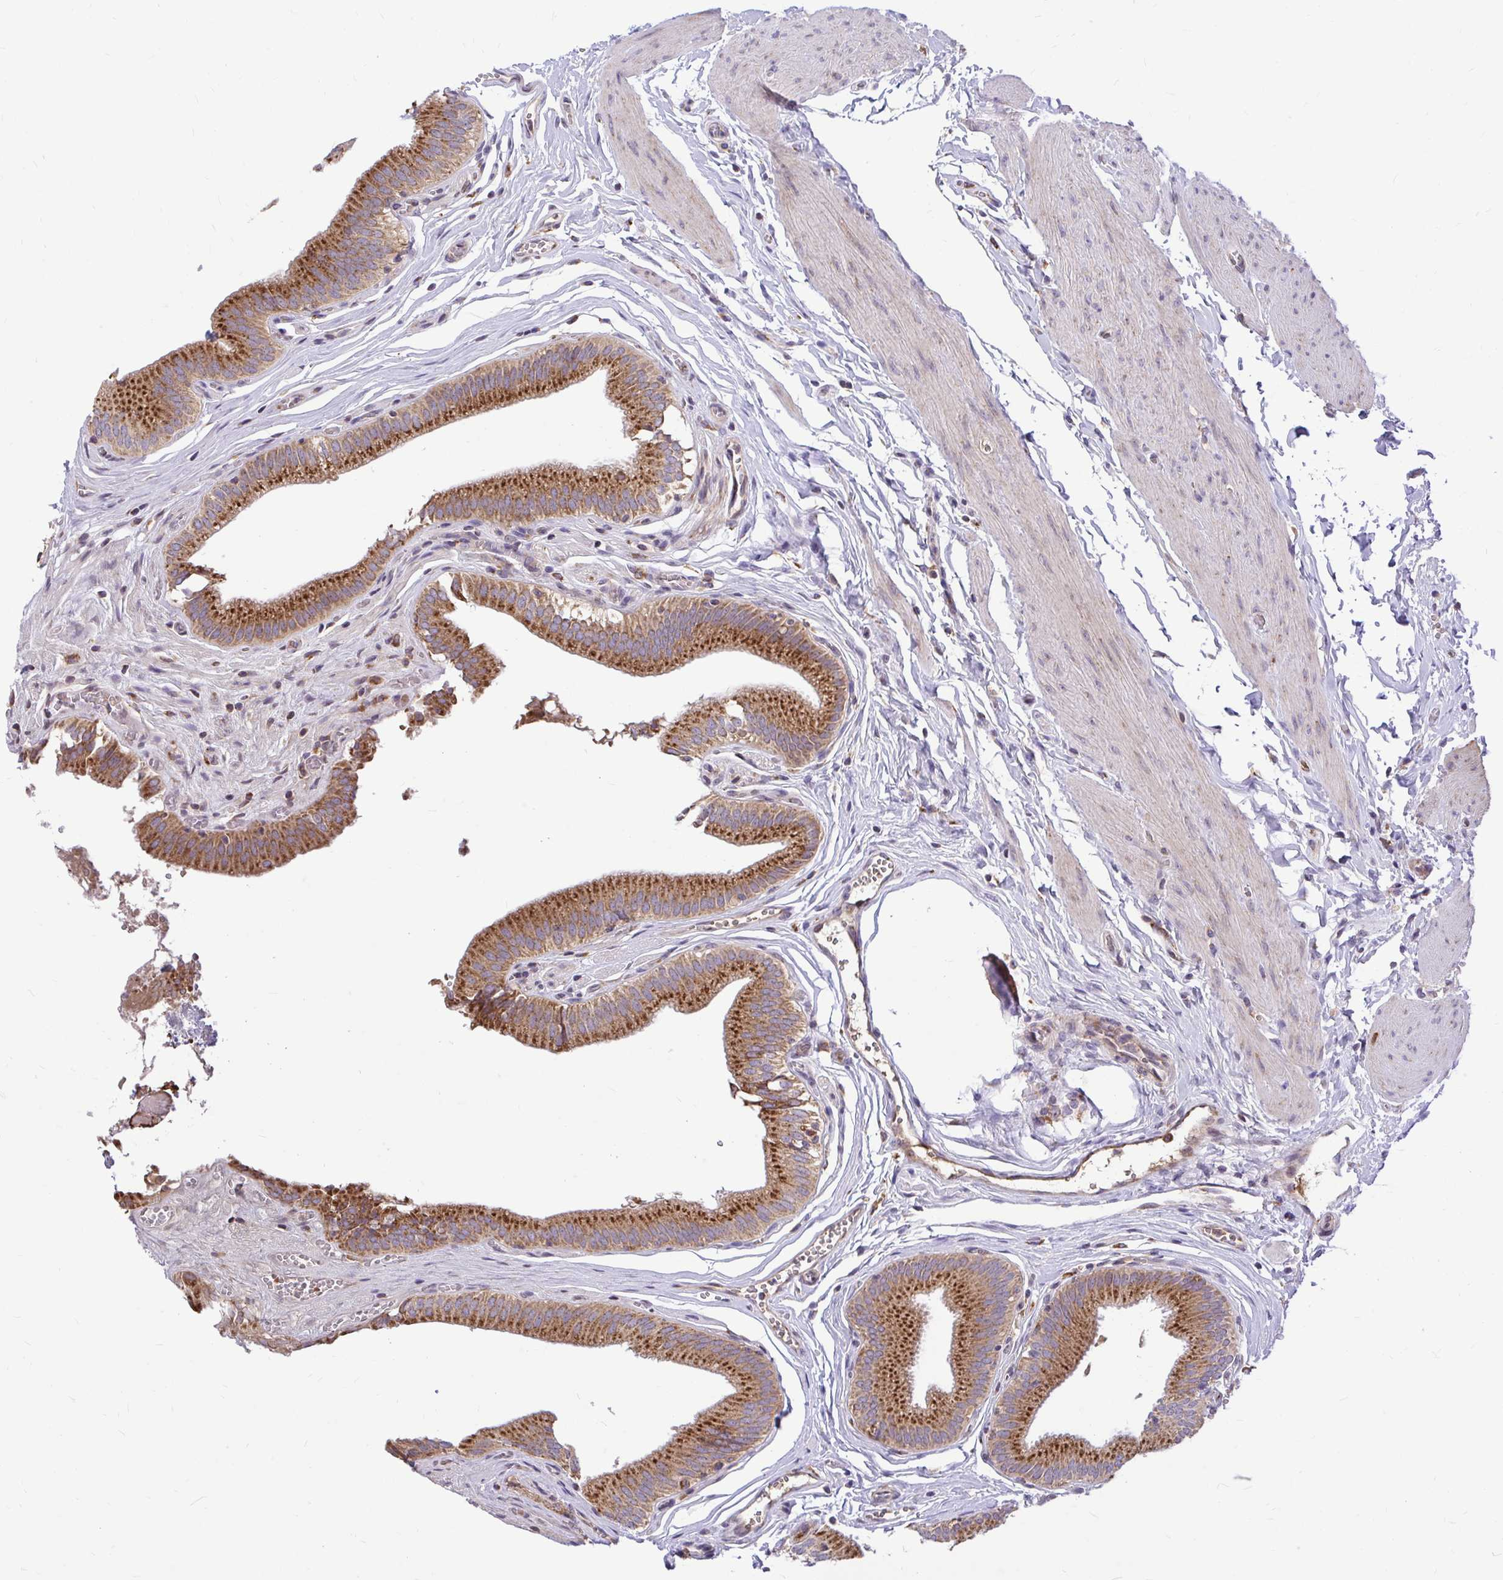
{"staining": {"intensity": "strong", "quantity": ">75%", "location": "cytoplasmic/membranous"}, "tissue": "gallbladder", "cell_type": "Glandular cells", "image_type": "normal", "snomed": [{"axis": "morphology", "description": "Normal tissue, NOS"}, {"axis": "topography", "description": "Gallbladder"}, {"axis": "topography", "description": "Peripheral nerve tissue"}], "caption": "Gallbladder stained with immunohistochemistry shows strong cytoplasmic/membranous staining in approximately >75% of glandular cells. The staining is performed using DAB (3,3'-diaminobenzidine) brown chromogen to label protein expression. The nuclei are counter-stained blue using hematoxylin.", "gene": "VTI1B", "patient": {"sex": "male", "age": 17}}